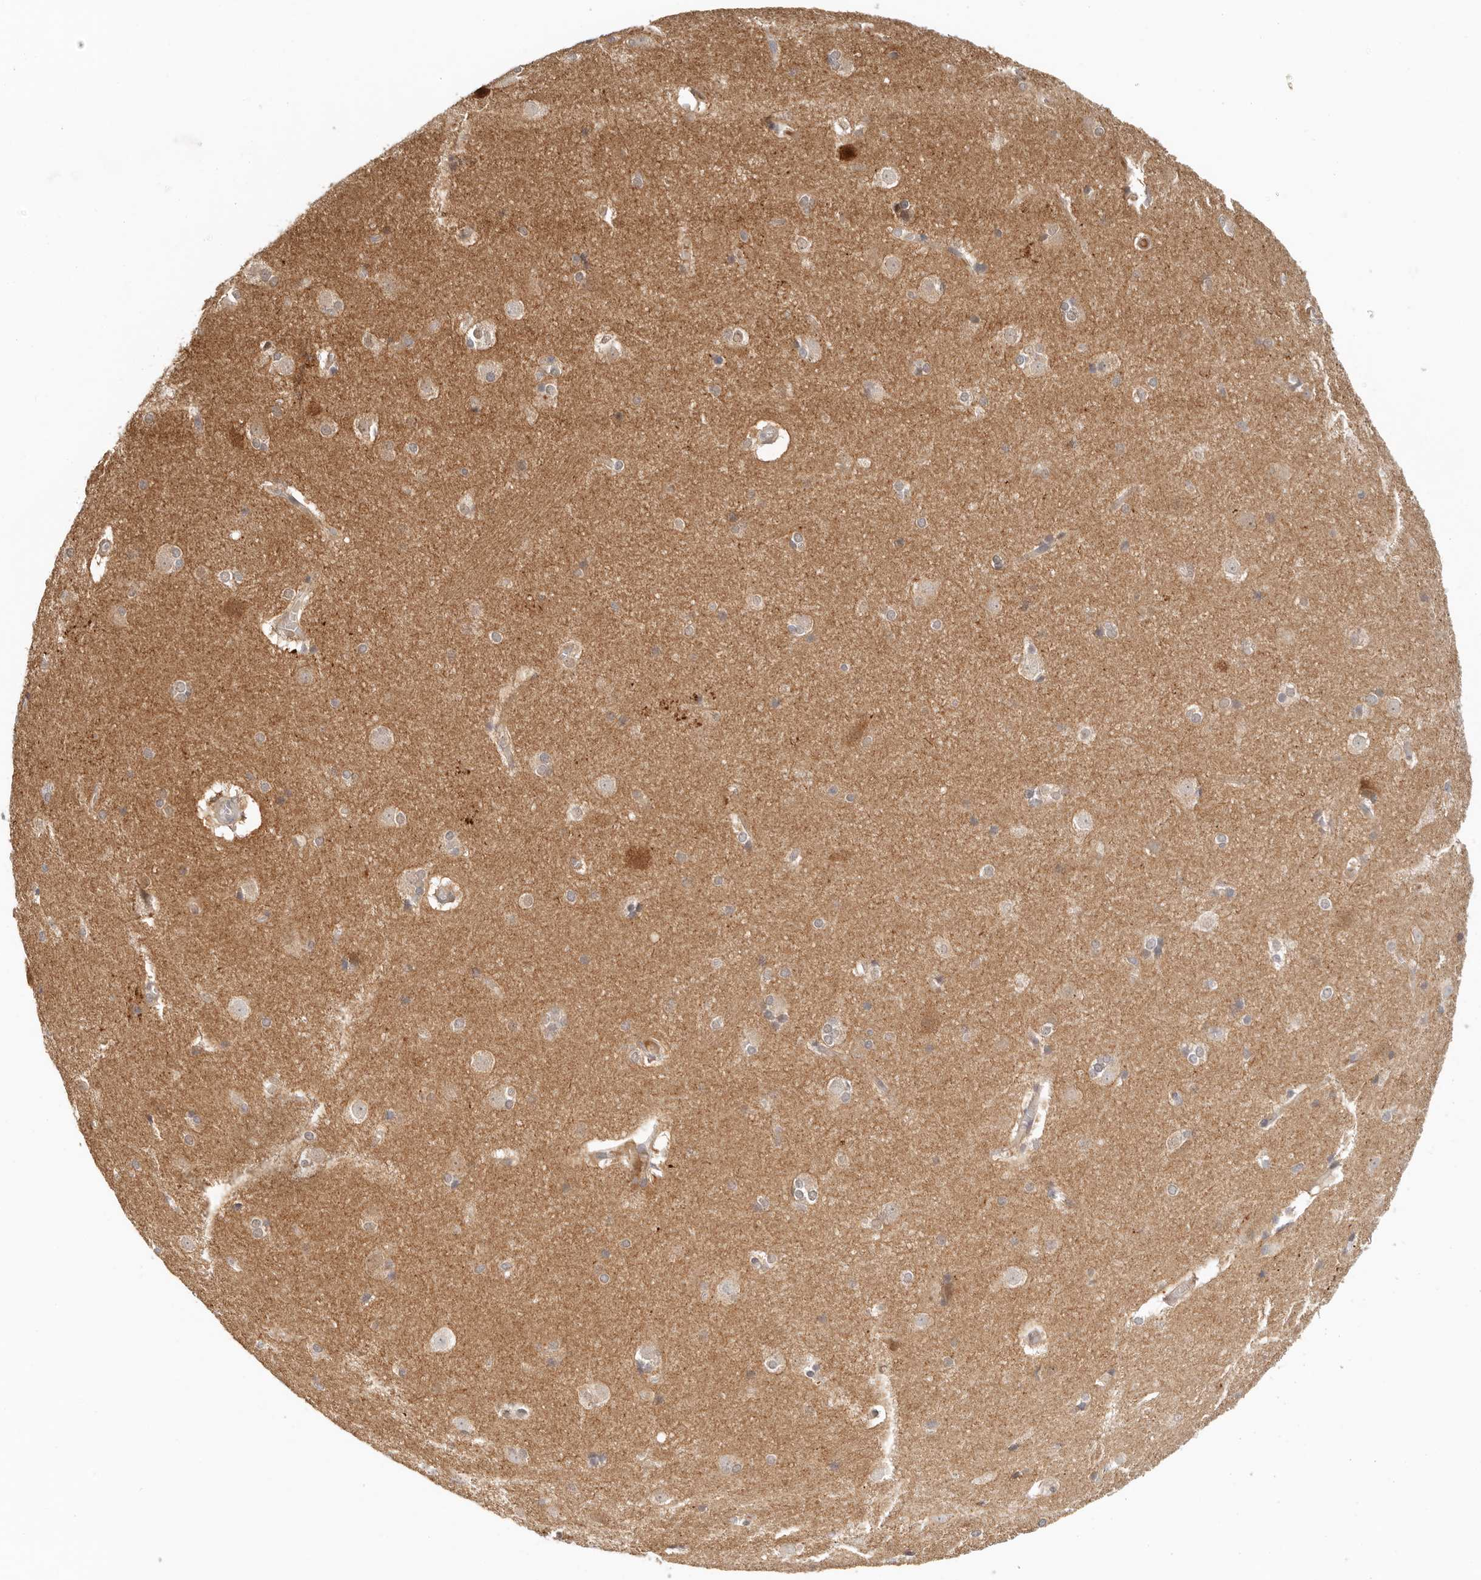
{"staining": {"intensity": "weak", "quantity": "<25%", "location": "cytoplasmic/membranous,nuclear"}, "tissue": "caudate", "cell_type": "Glial cells", "image_type": "normal", "snomed": [{"axis": "morphology", "description": "Normal tissue, NOS"}, {"axis": "topography", "description": "Lateral ventricle wall"}], "caption": "Protein analysis of benign caudate exhibits no significant positivity in glial cells.", "gene": "LARP7", "patient": {"sex": "female", "age": 19}}